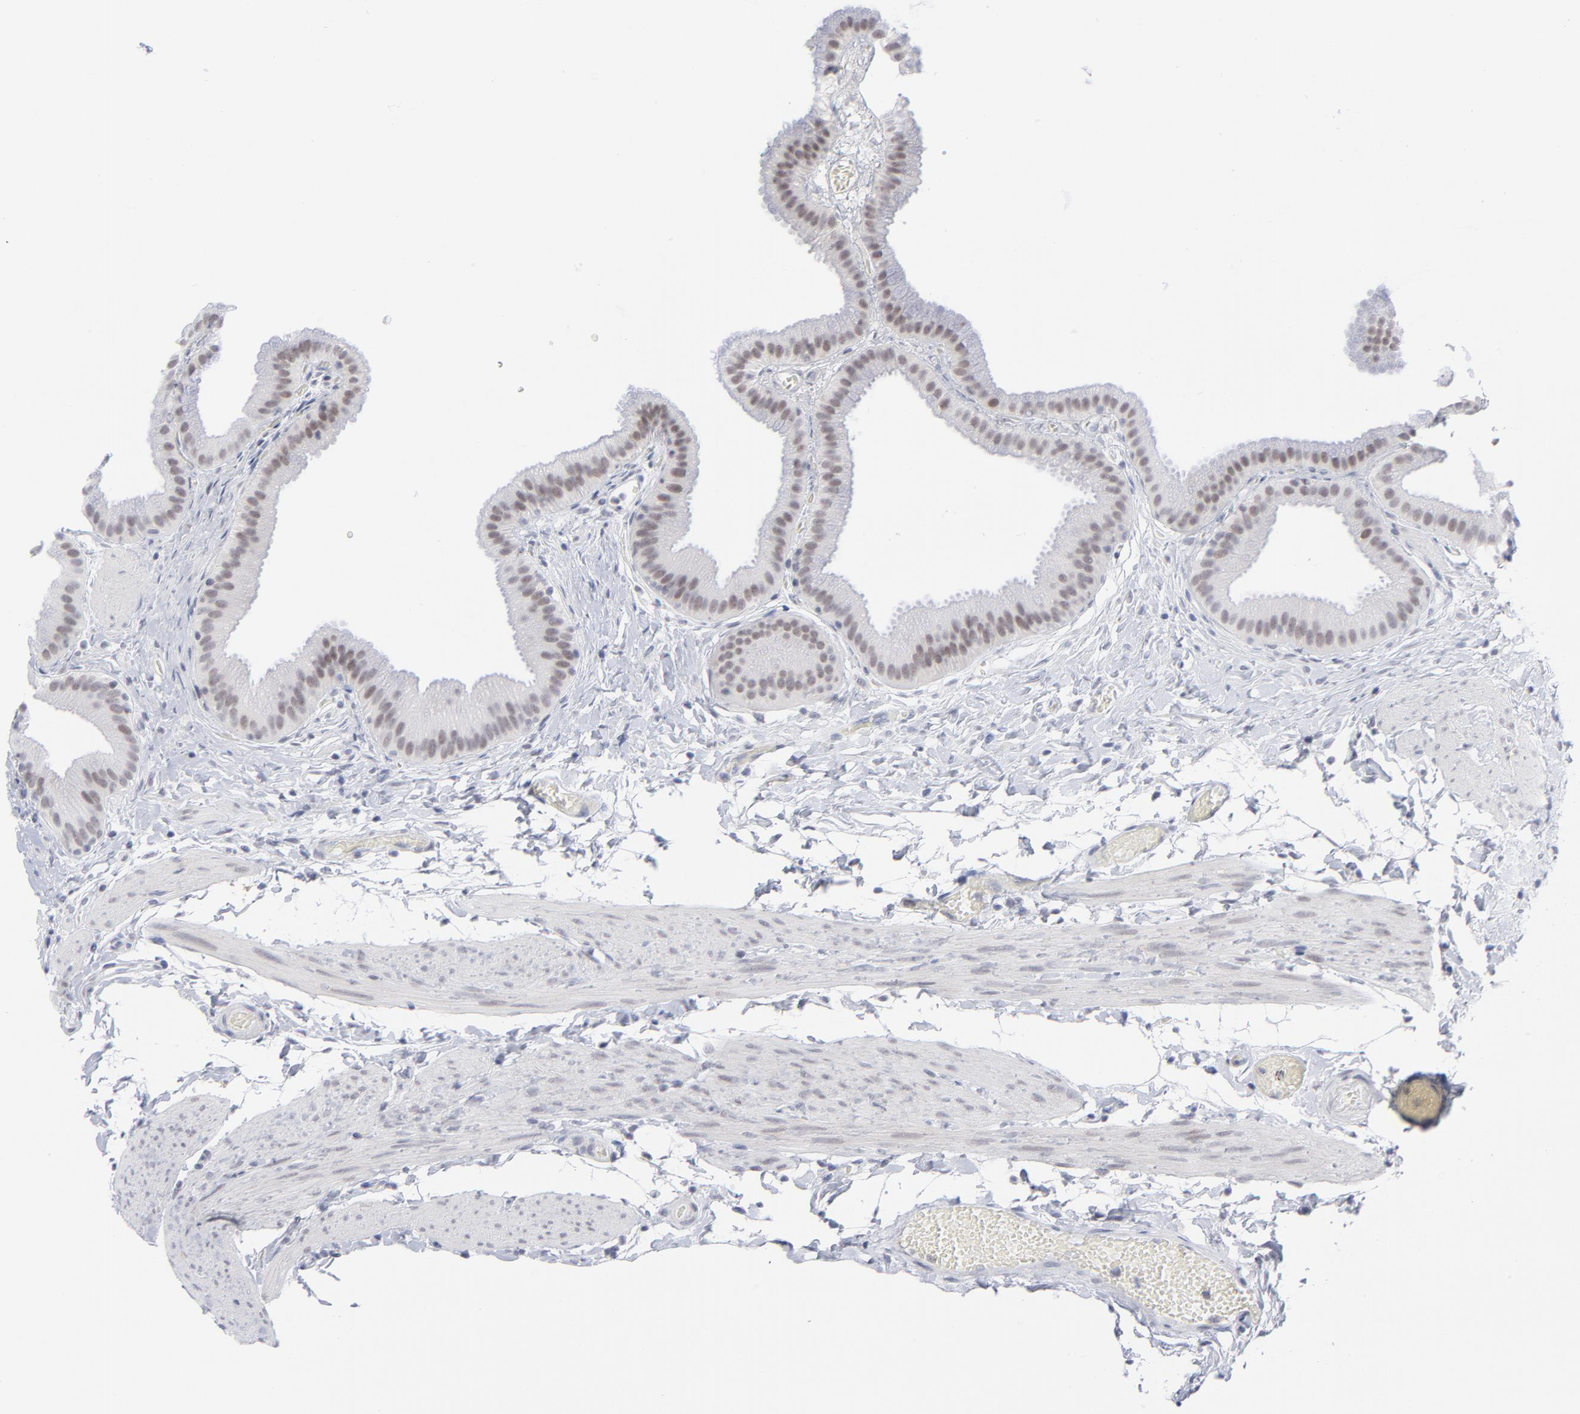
{"staining": {"intensity": "weak", "quantity": ">75%", "location": "nuclear"}, "tissue": "gallbladder", "cell_type": "Glandular cells", "image_type": "normal", "snomed": [{"axis": "morphology", "description": "Normal tissue, NOS"}, {"axis": "topography", "description": "Gallbladder"}], "caption": "Approximately >75% of glandular cells in benign human gallbladder show weak nuclear protein positivity as visualized by brown immunohistochemical staining.", "gene": "CCR2", "patient": {"sex": "female", "age": 63}}